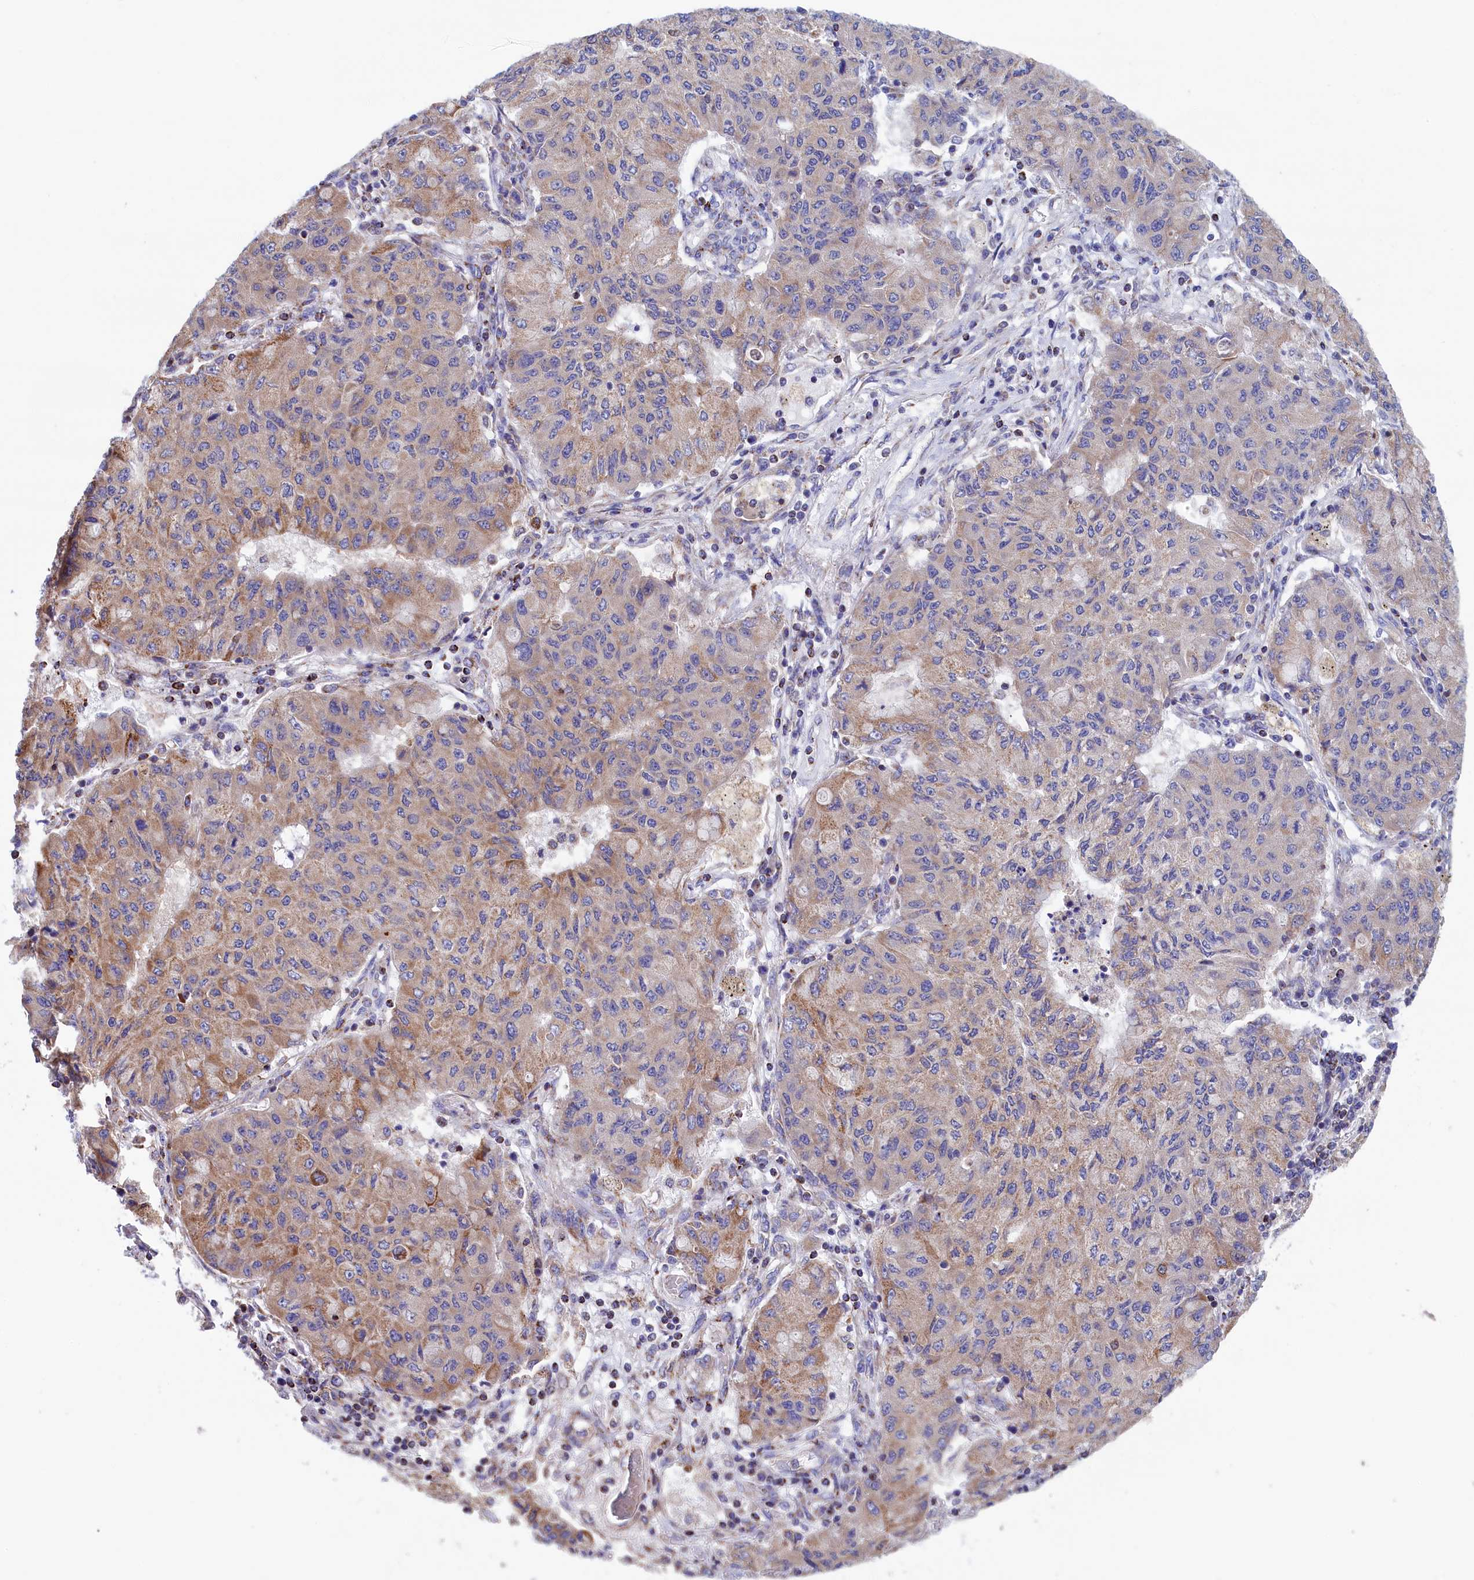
{"staining": {"intensity": "moderate", "quantity": "<25%", "location": "cytoplasmic/membranous"}, "tissue": "lung cancer", "cell_type": "Tumor cells", "image_type": "cancer", "snomed": [{"axis": "morphology", "description": "Squamous cell carcinoma, NOS"}, {"axis": "topography", "description": "Lung"}], "caption": "Immunohistochemical staining of squamous cell carcinoma (lung) shows low levels of moderate cytoplasmic/membranous staining in about <25% of tumor cells.", "gene": "WDR83", "patient": {"sex": "male", "age": 74}}